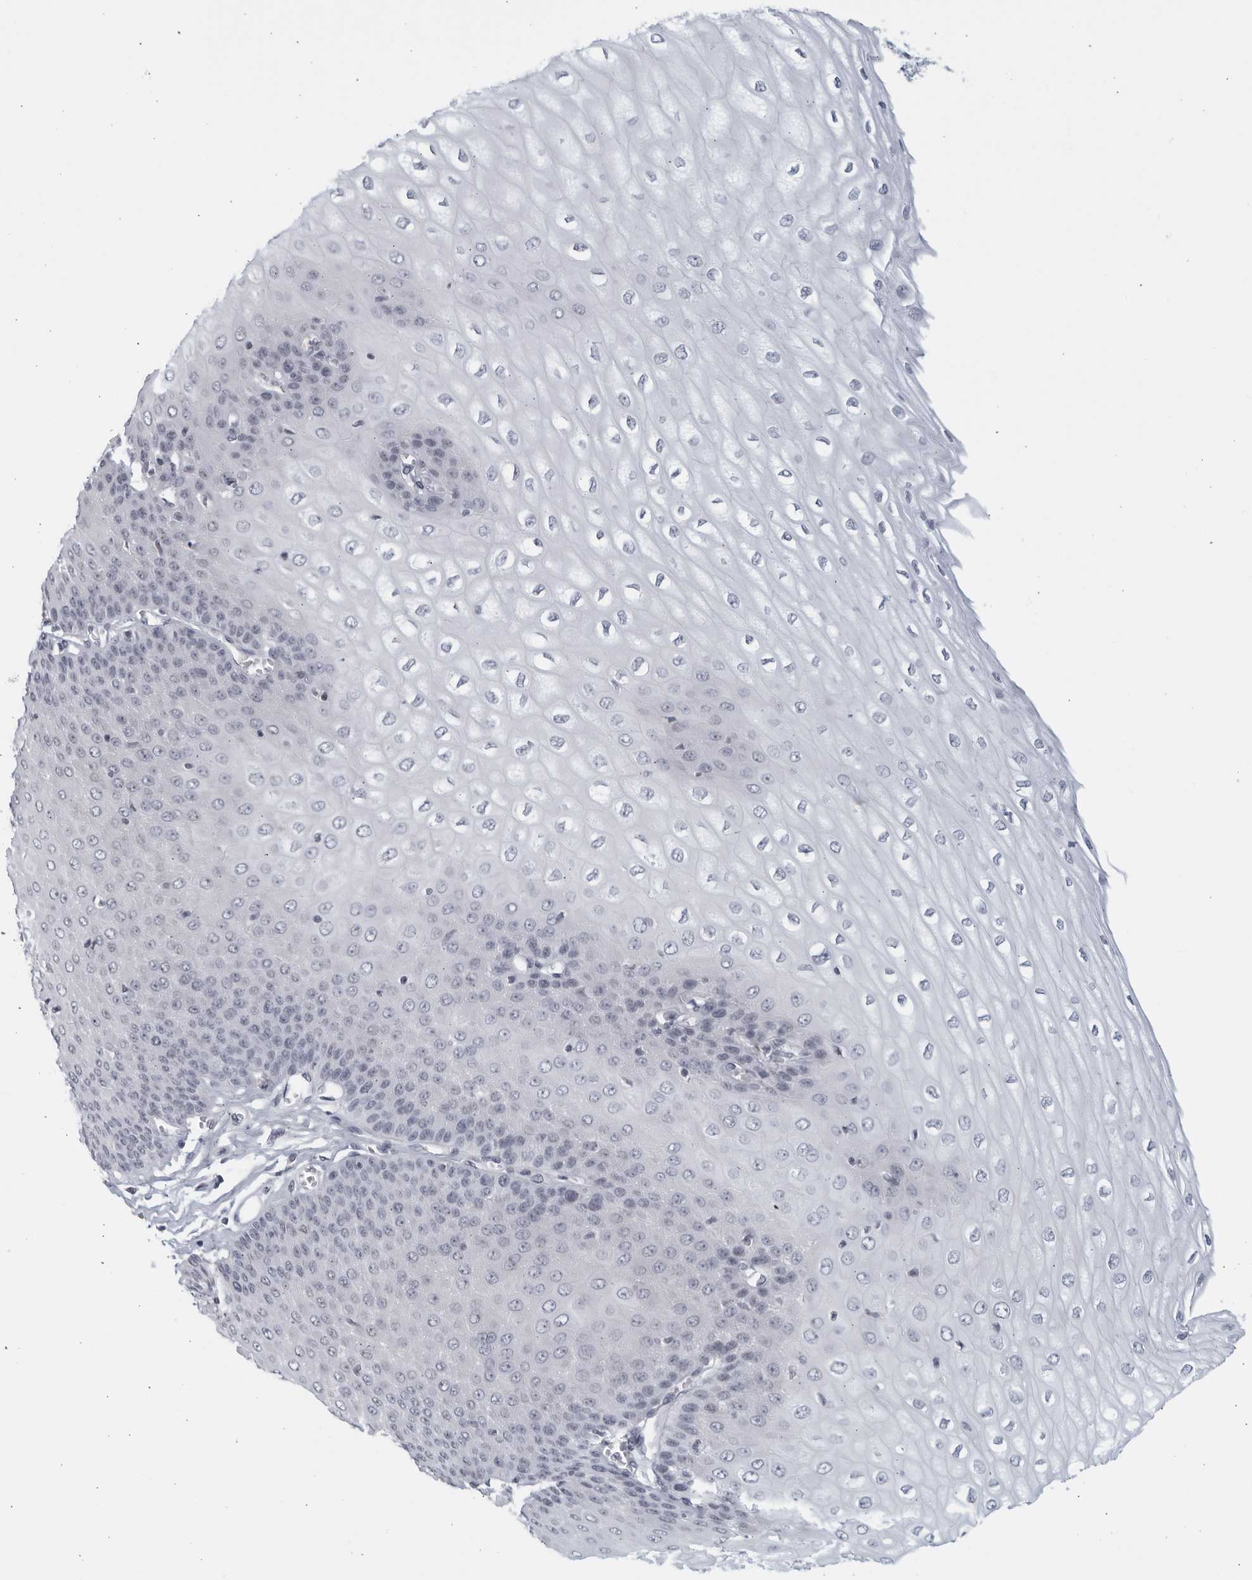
{"staining": {"intensity": "negative", "quantity": "none", "location": "none"}, "tissue": "esophagus", "cell_type": "Squamous epithelial cells", "image_type": "normal", "snomed": [{"axis": "morphology", "description": "Normal tissue, NOS"}, {"axis": "topography", "description": "Esophagus"}], "caption": "Squamous epithelial cells are negative for protein expression in benign human esophagus. (Brightfield microscopy of DAB (3,3'-diaminobenzidine) IHC at high magnification).", "gene": "KLK7", "patient": {"sex": "male", "age": 60}}